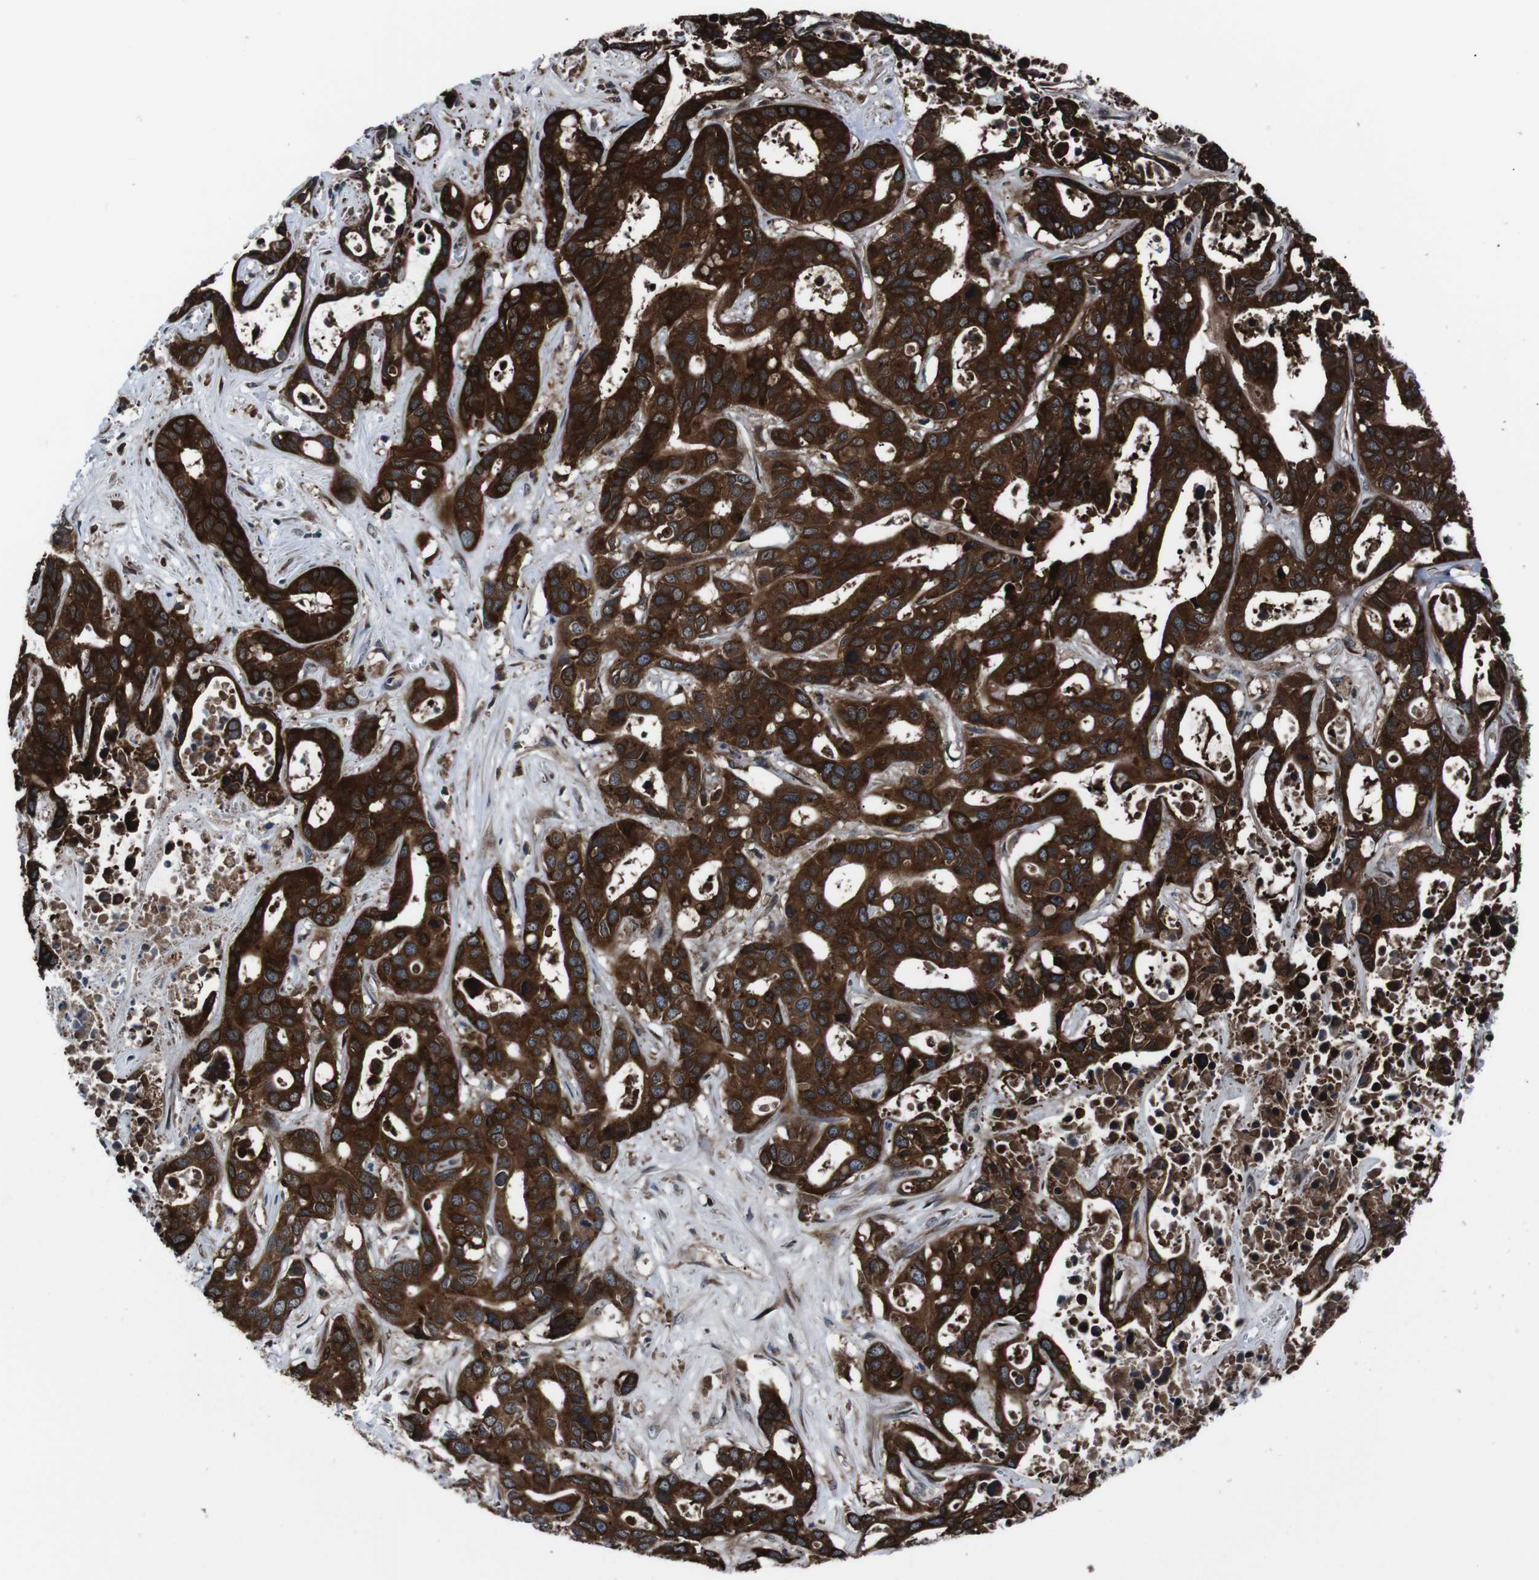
{"staining": {"intensity": "strong", "quantity": ">75%", "location": "cytoplasmic/membranous"}, "tissue": "liver cancer", "cell_type": "Tumor cells", "image_type": "cancer", "snomed": [{"axis": "morphology", "description": "Cholangiocarcinoma"}, {"axis": "topography", "description": "Liver"}], "caption": "Immunohistochemical staining of cholangiocarcinoma (liver) displays high levels of strong cytoplasmic/membranous protein staining in approximately >75% of tumor cells. (Stains: DAB in brown, nuclei in blue, Microscopy: brightfield microscopy at high magnification).", "gene": "EIF4A2", "patient": {"sex": "female", "age": 65}}